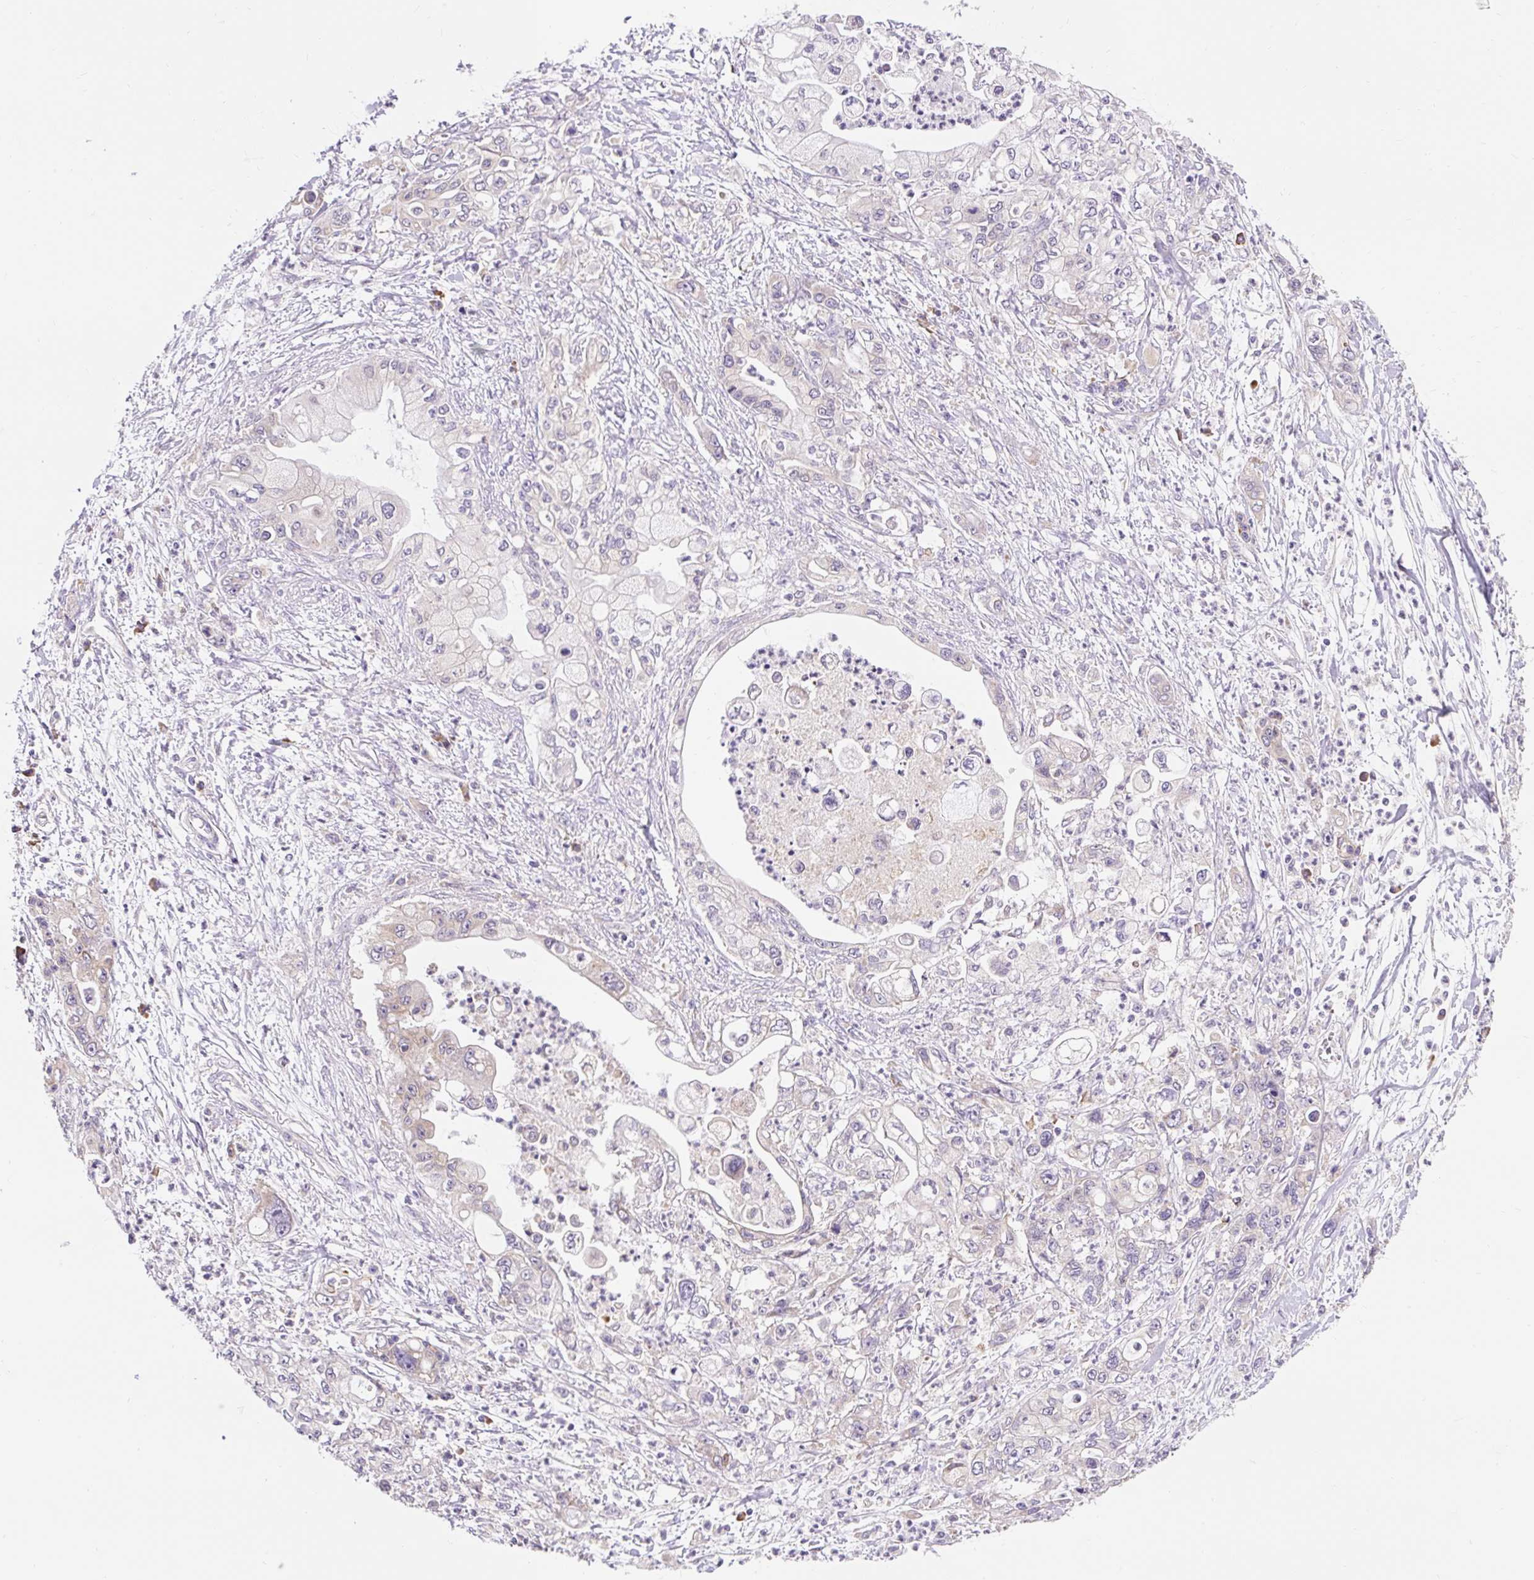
{"staining": {"intensity": "negative", "quantity": "none", "location": "none"}, "tissue": "pancreatic cancer", "cell_type": "Tumor cells", "image_type": "cancer", "snomed": [{"axis": "morphology", "description": "Adenocarcinoma, NOS"}, {"axis": "topography", "description": "Pancreas"}], "caption": "Protein analysis of pancreatic adenocarcinoma displays no significant positivity in tumor cells.", "gene": "SEC63", "patient": {"sex": "male", "age": 61}}